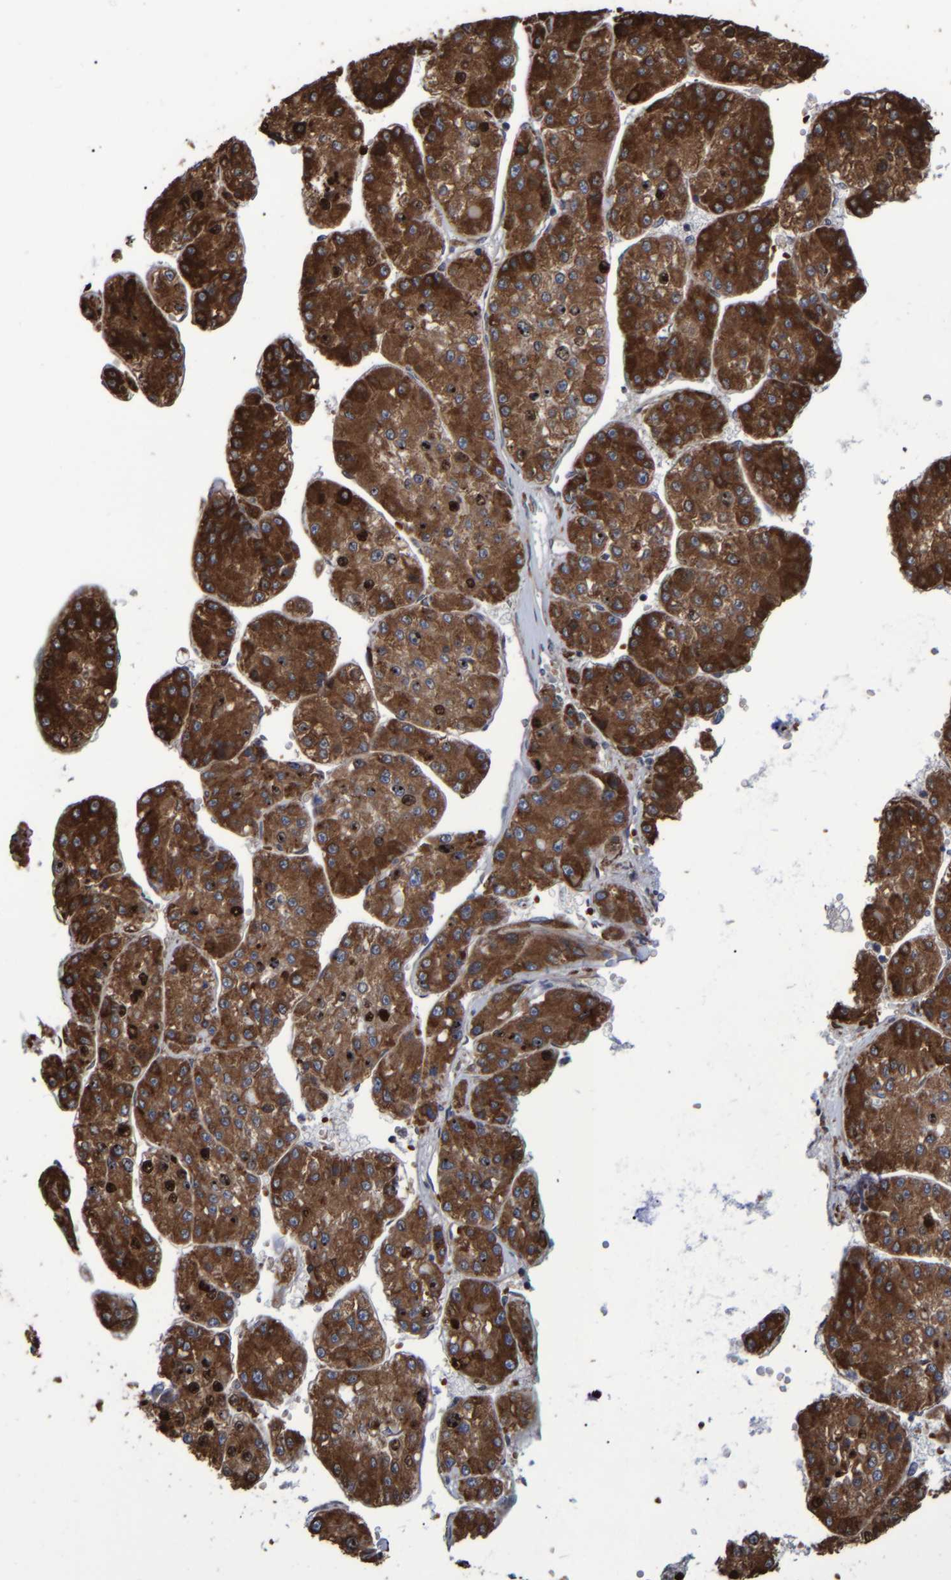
{"staining": {"intensity": "strong", "quantity": ">75%", "location": "cytoplasmic/membranous"}, "tissue": "liver cancer", "cell_type": "Tumor cells", "image_type": "cancer", "snomed": [{"axis": "morphology", "description": "Carcinoma, Hepatocellular, NOS"}, {"axis": "topography", "description": "Liver"}], "caption": "Immunohistochemistry (DAB (3,3'-diaminobenzidine)) staining of liver cancer (hepatocellular carcinoma) exhibits strong cytoplasmic/membranous protein staining in about >75% of tumor cells.", "gene": "SPAG5", "patient": {"sex": "female", "age": 73}}